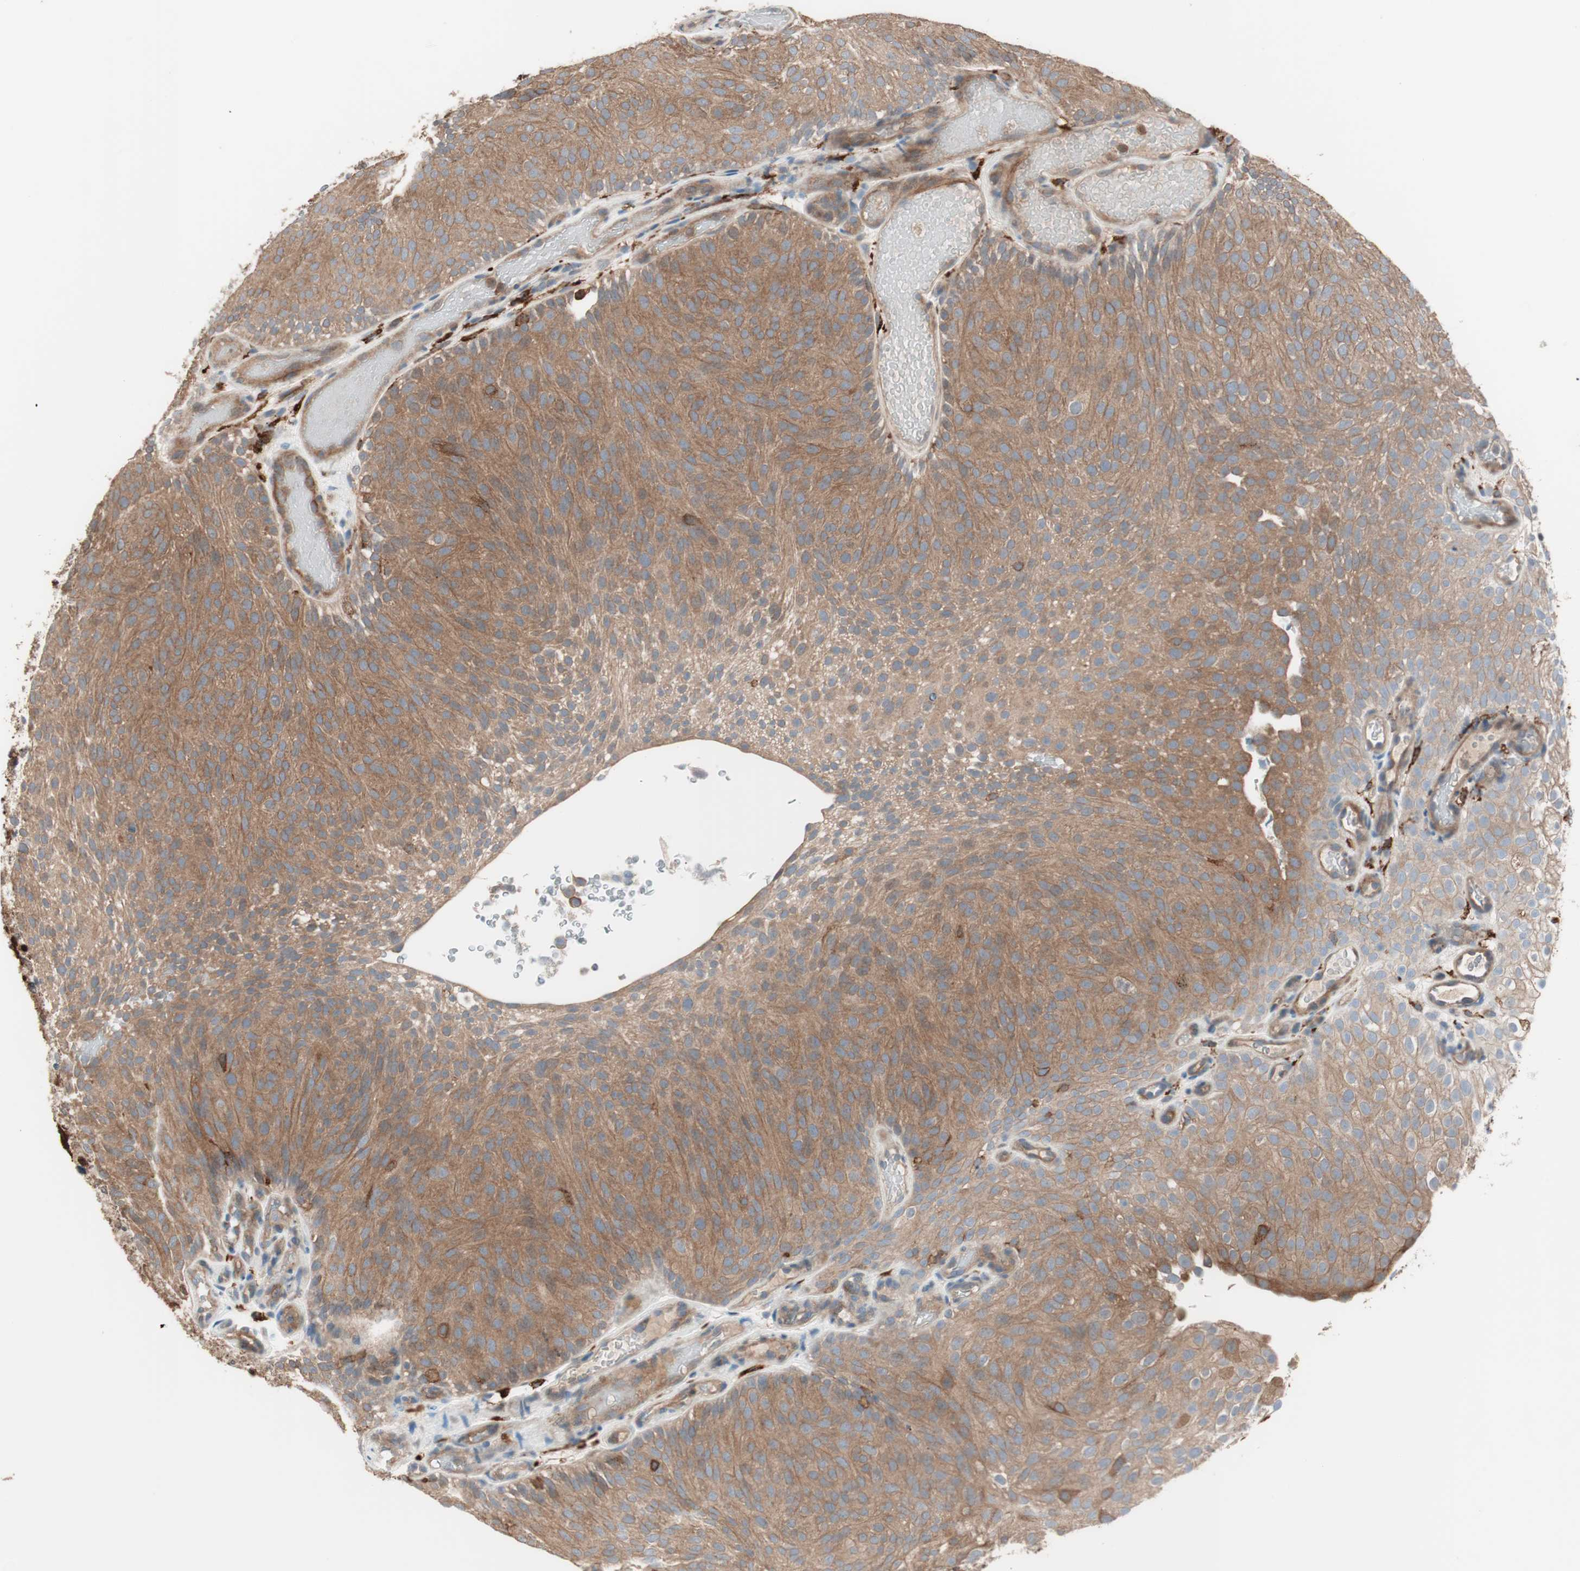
{"staining": {"intensity": "moderate", "quantity": ">75%", "location": "cytoplasmic/membranous"}, "tissue": "urothelial cancer", "cell_type": "Tumor cells", "image_type": "cancer", "snomed": [{"axis": "morphology", "description": "Urothelial carcinoma, Low grade"}, {"axis": "topography", "description": "Urinary bladder"}], "caption": "Approximately >75% of tumor cells in human urothelial cancer display moderate cytoplasmic/membranous protein positivity as visualized by brown immunohistochemical staining.", "gene": "STAB1", "patient": {"sex": "male", "age": 78}}